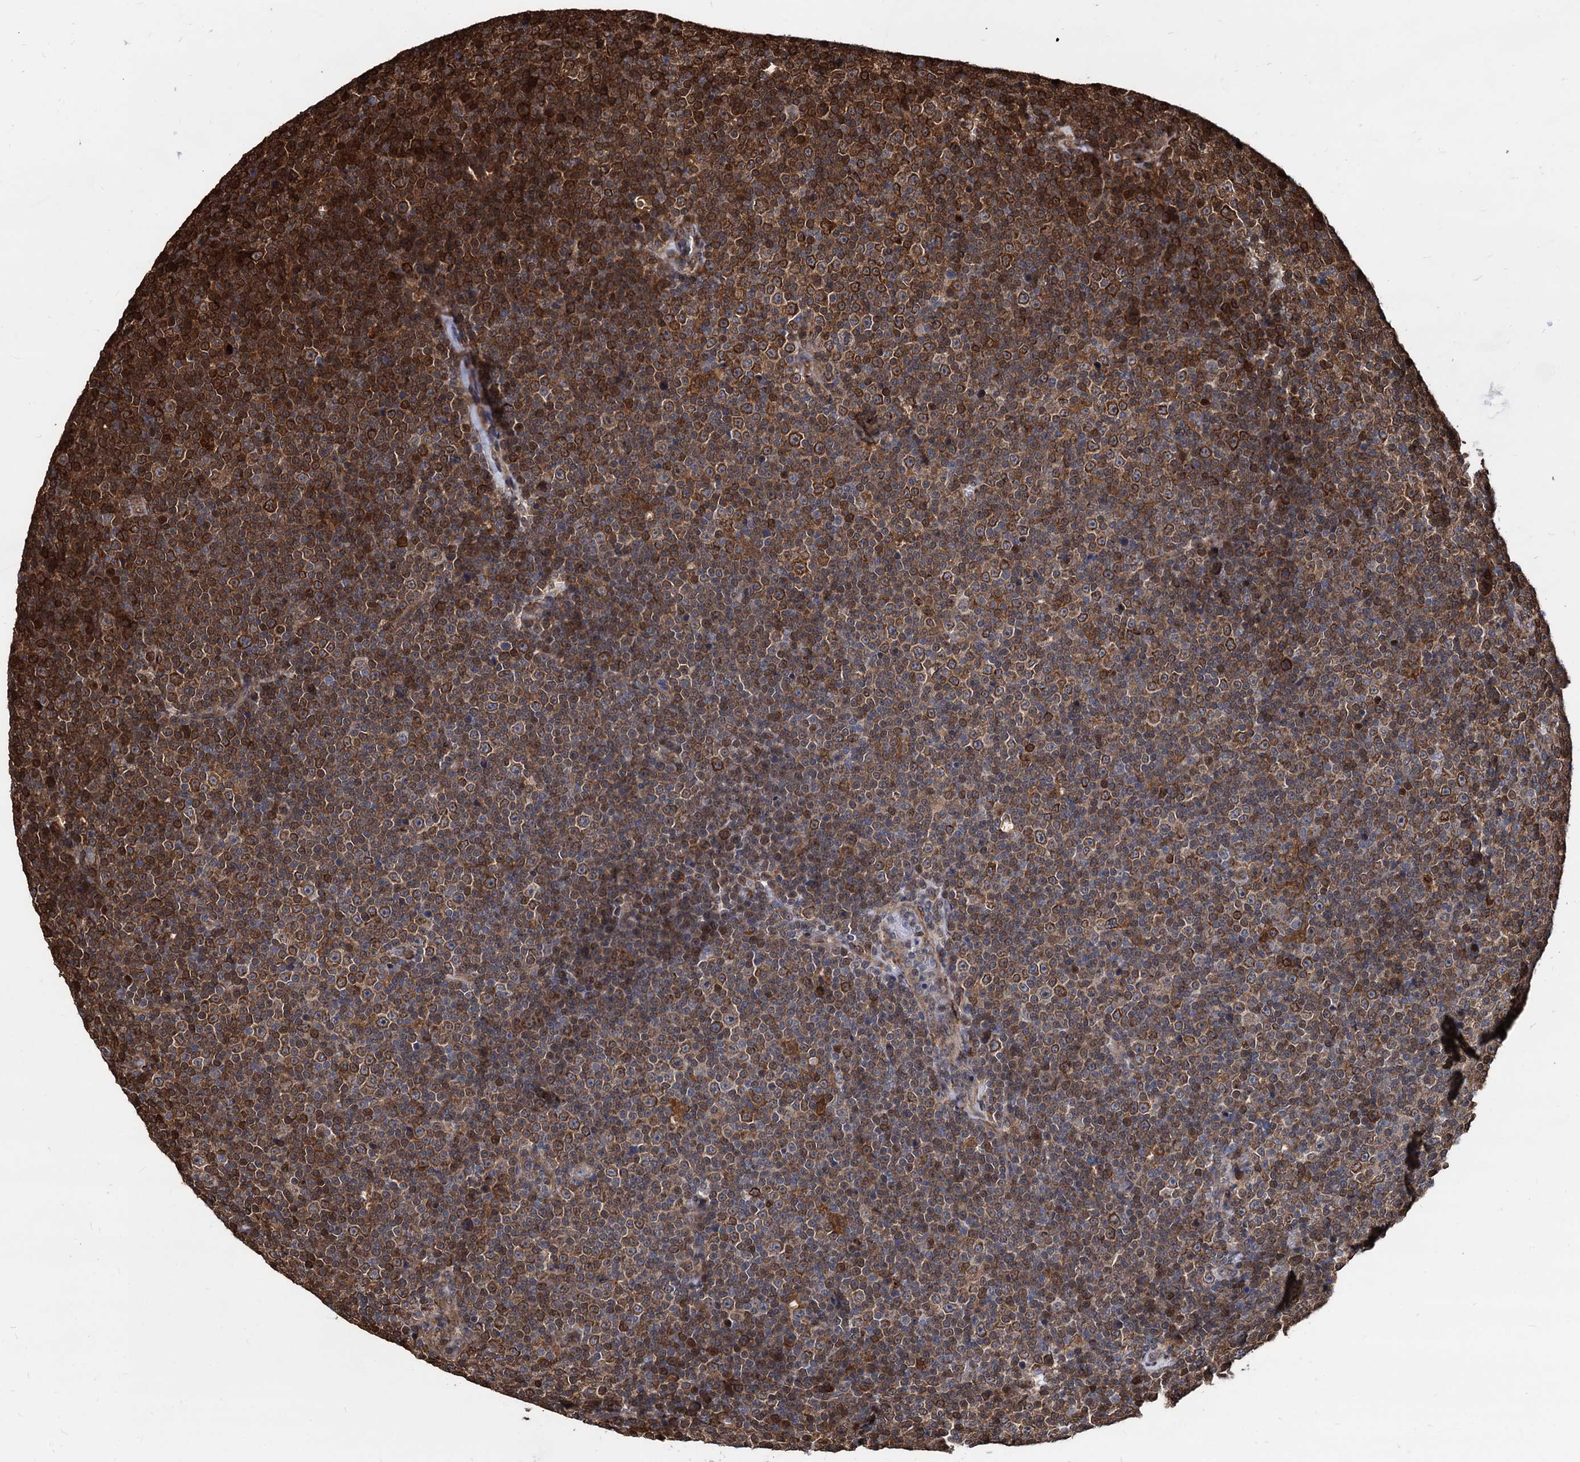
{"staining": {"intensity": "strong", "quantity": "25%-75%", "location": "cytoplasmic/membranous"}, "tissue": "lymphoma", "cell_type": "Tumor cells", "image_type": "cancer", "snomed": [{"axis": "morphology", "description": "Malignant lymphoma, non-Hodgkin's type, Low grade"}, {"axis": "topography", "description": "Lymph node"}], "caption": "Immunohistochemical staining of lymphoma shows strong cytoplasmic/membranous protein staining in about 25%-75% of tumor cells. The protein of interest is shown in brown color, while the nuclei are stained blue.", "gene": "ANKRD12", "patient": {"sex": "female", "age": 67}}